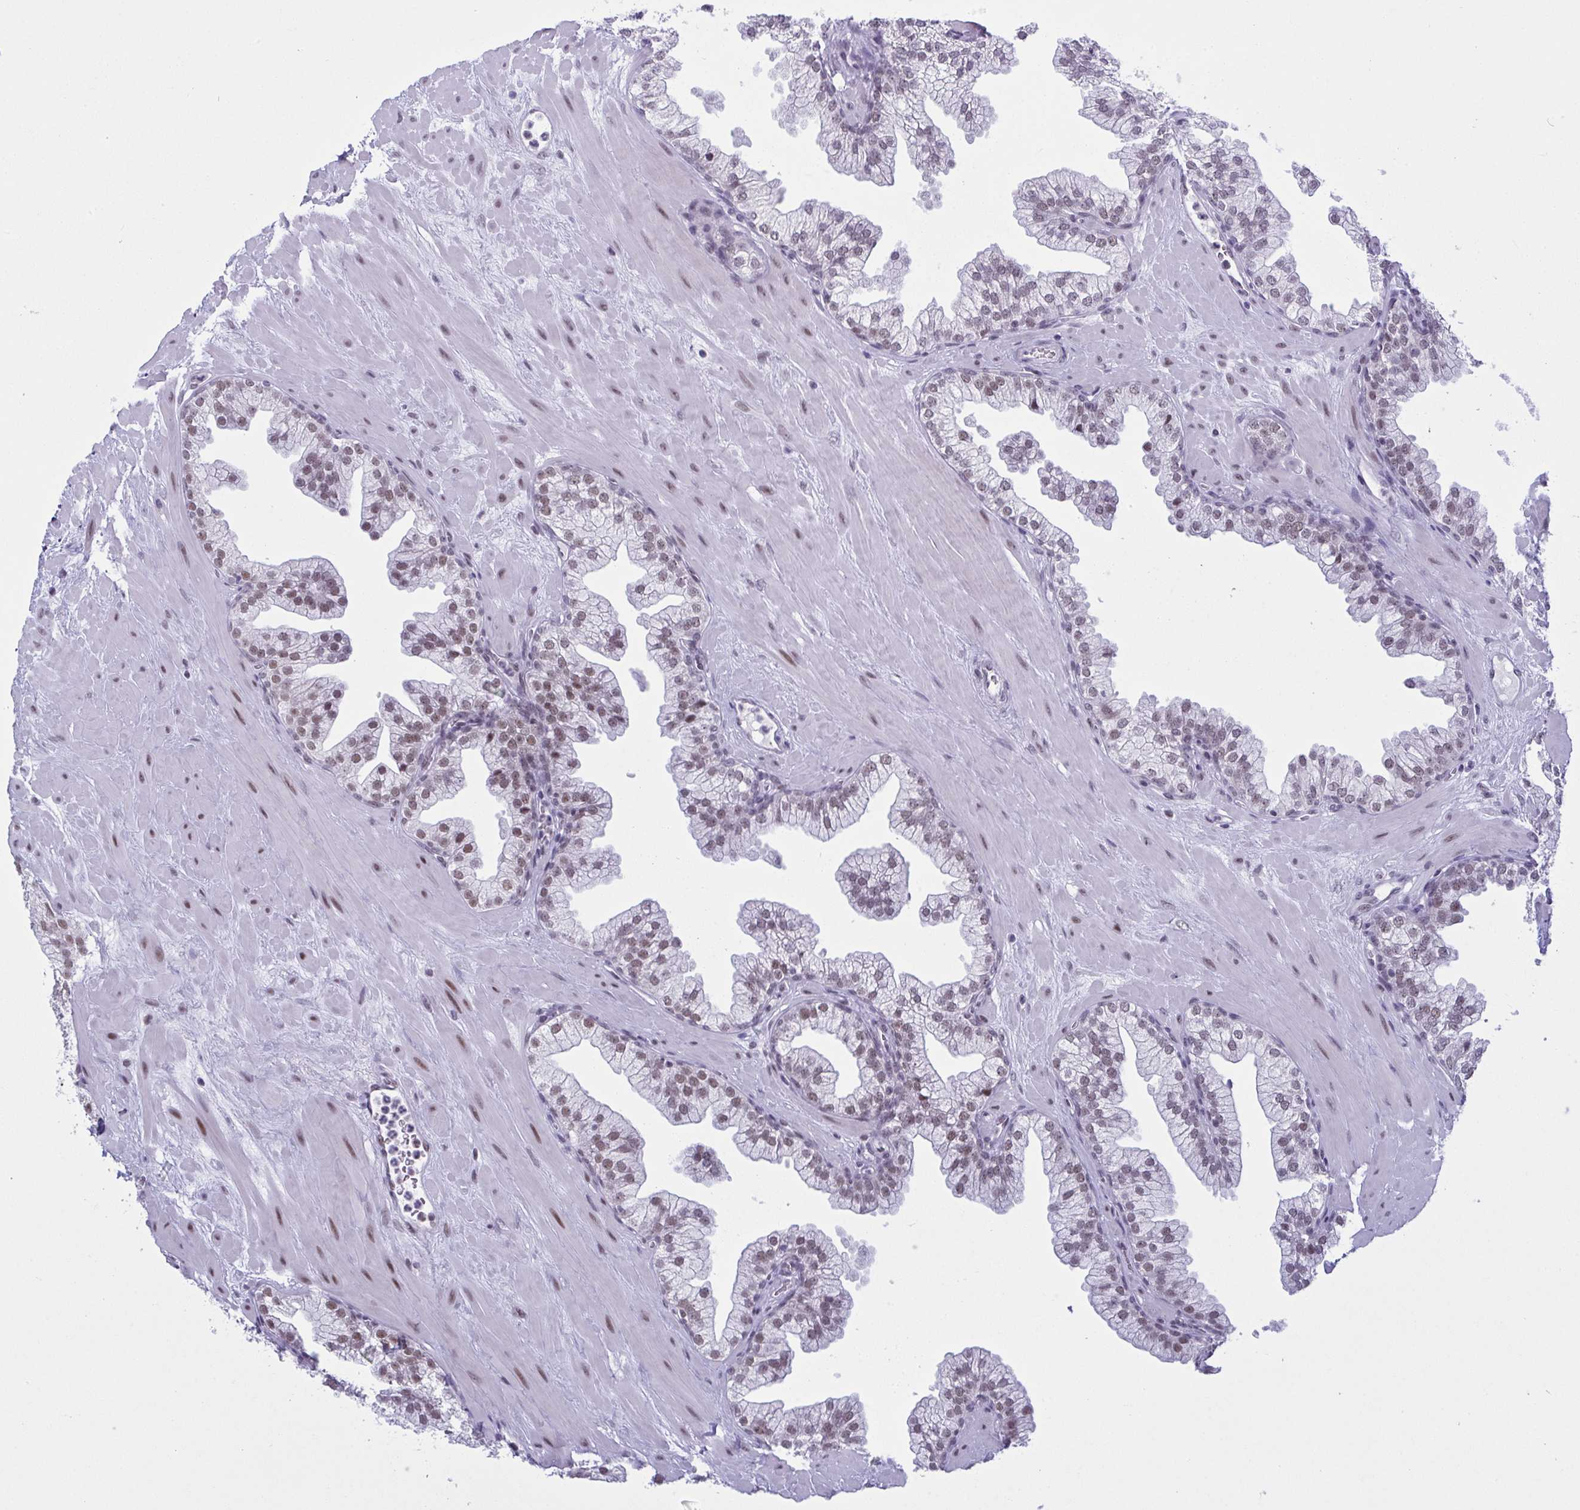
{"staining": {"intensity": "moderate", "quantity": "<25%", "location": "nuclear"}, "tissue": "prostate", "cell_type": "Glandular cells", "image_type": "normal", "snomed": [{"axis": "morphology", "description": "Normal tissue, NOS"}, {"axis": "topography", "description": "Prostate"}, {"axis": "topography", "description": "Peripheral nerve tissue"}], "caption": "Moderate nuclear expression is identified in about <25% of glandular cells in benign prostate.", "gene": "PPP1R10", "patient": {"sex": "male", "age": 61}}